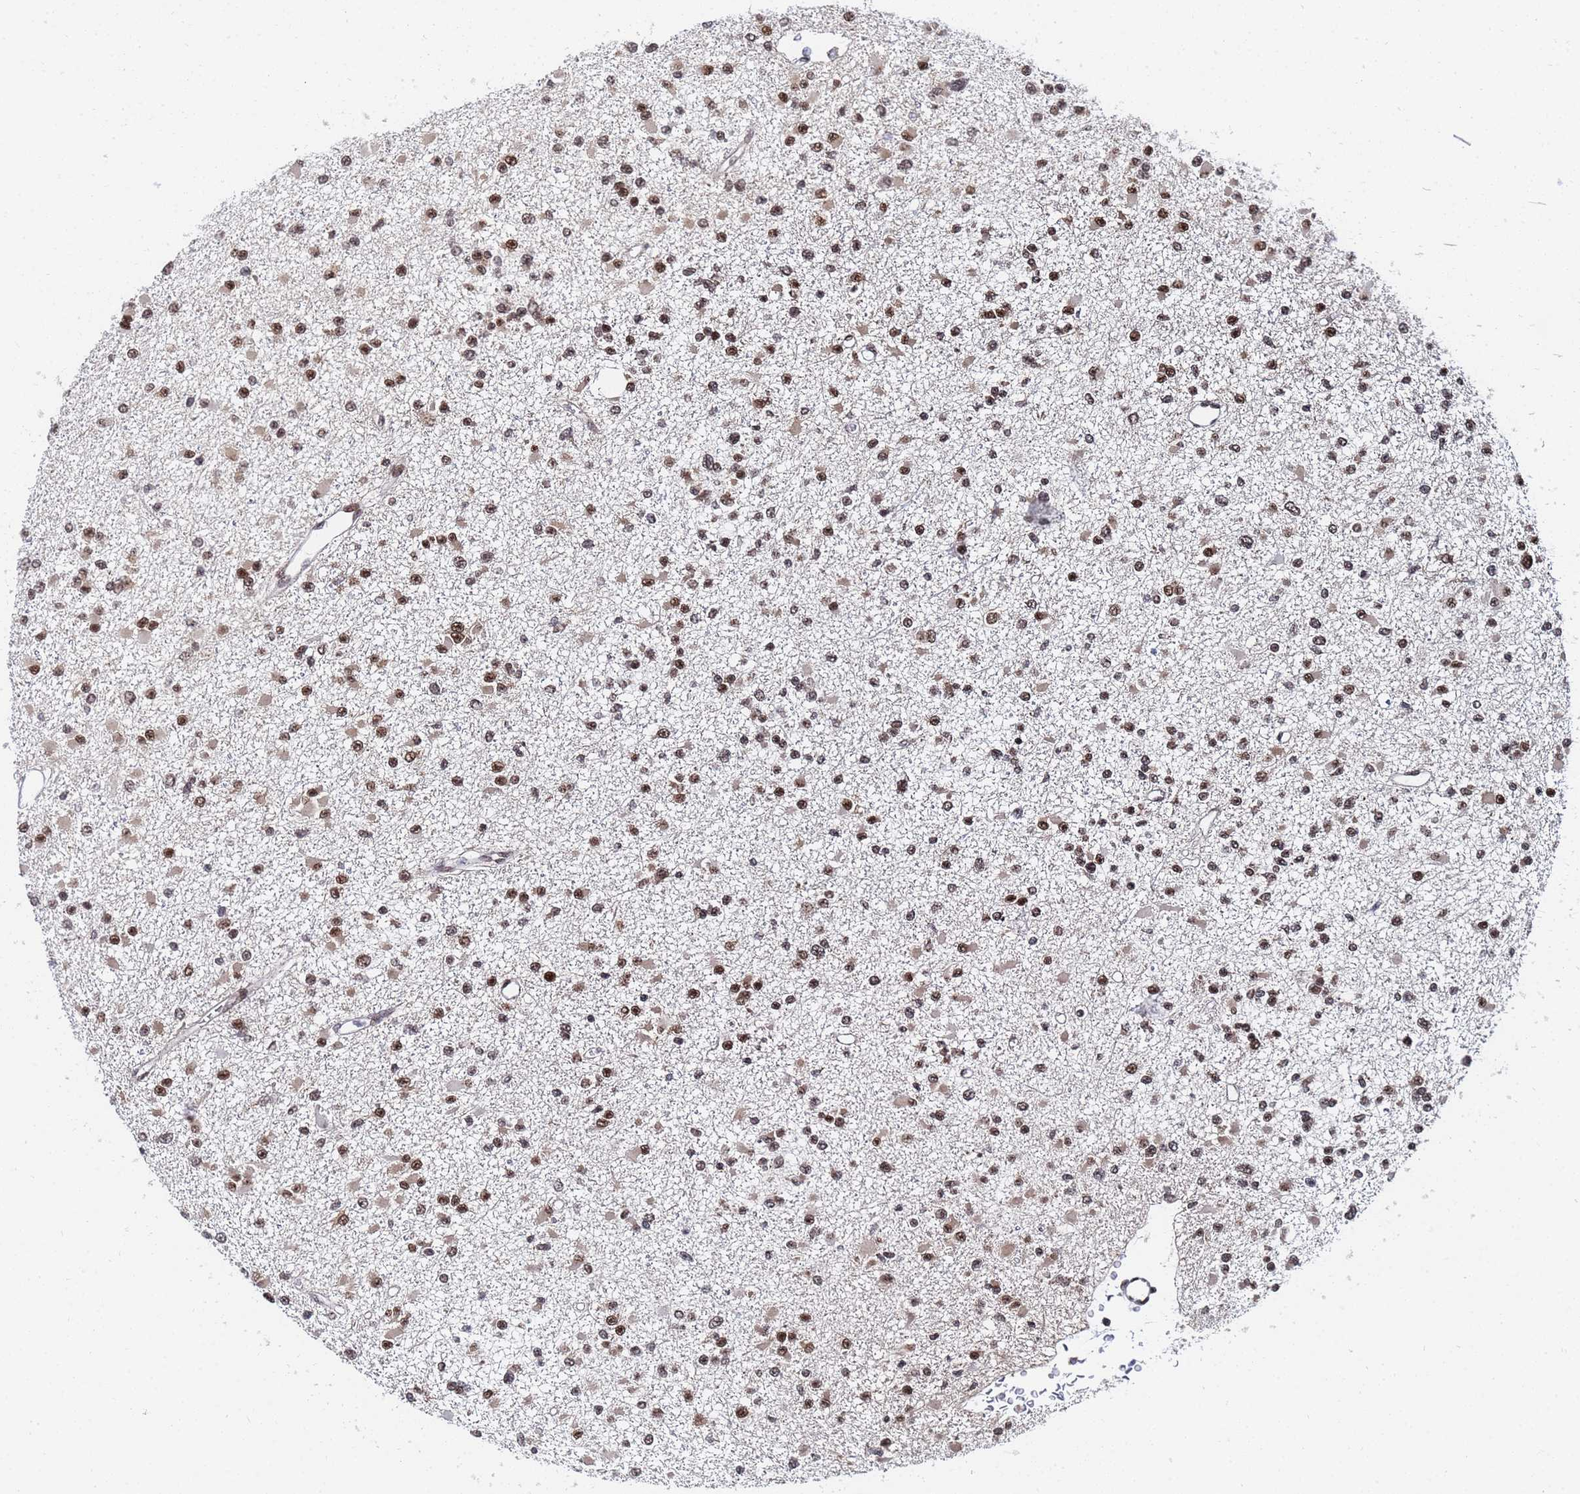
{"staining": {"intensity": "moderate", "quantity": ">75%", "location": "nuclear"}, "tissue": "glioma", "cell_type": "Tumor cells", "image_type": "cancer", "snomed": [{"axis": "morphology", "description": "Glioma, malignant, Low grade"}, {"axis": "topography", "description": "Brain"}], "caption": "Glioma was stained to show a protein in brown. There is medium levels of moderate nuclear expression in approximately >75% of tumor cells.", "gene": "AP5Z1", "patient": {"sex": "female", "age": 22}}